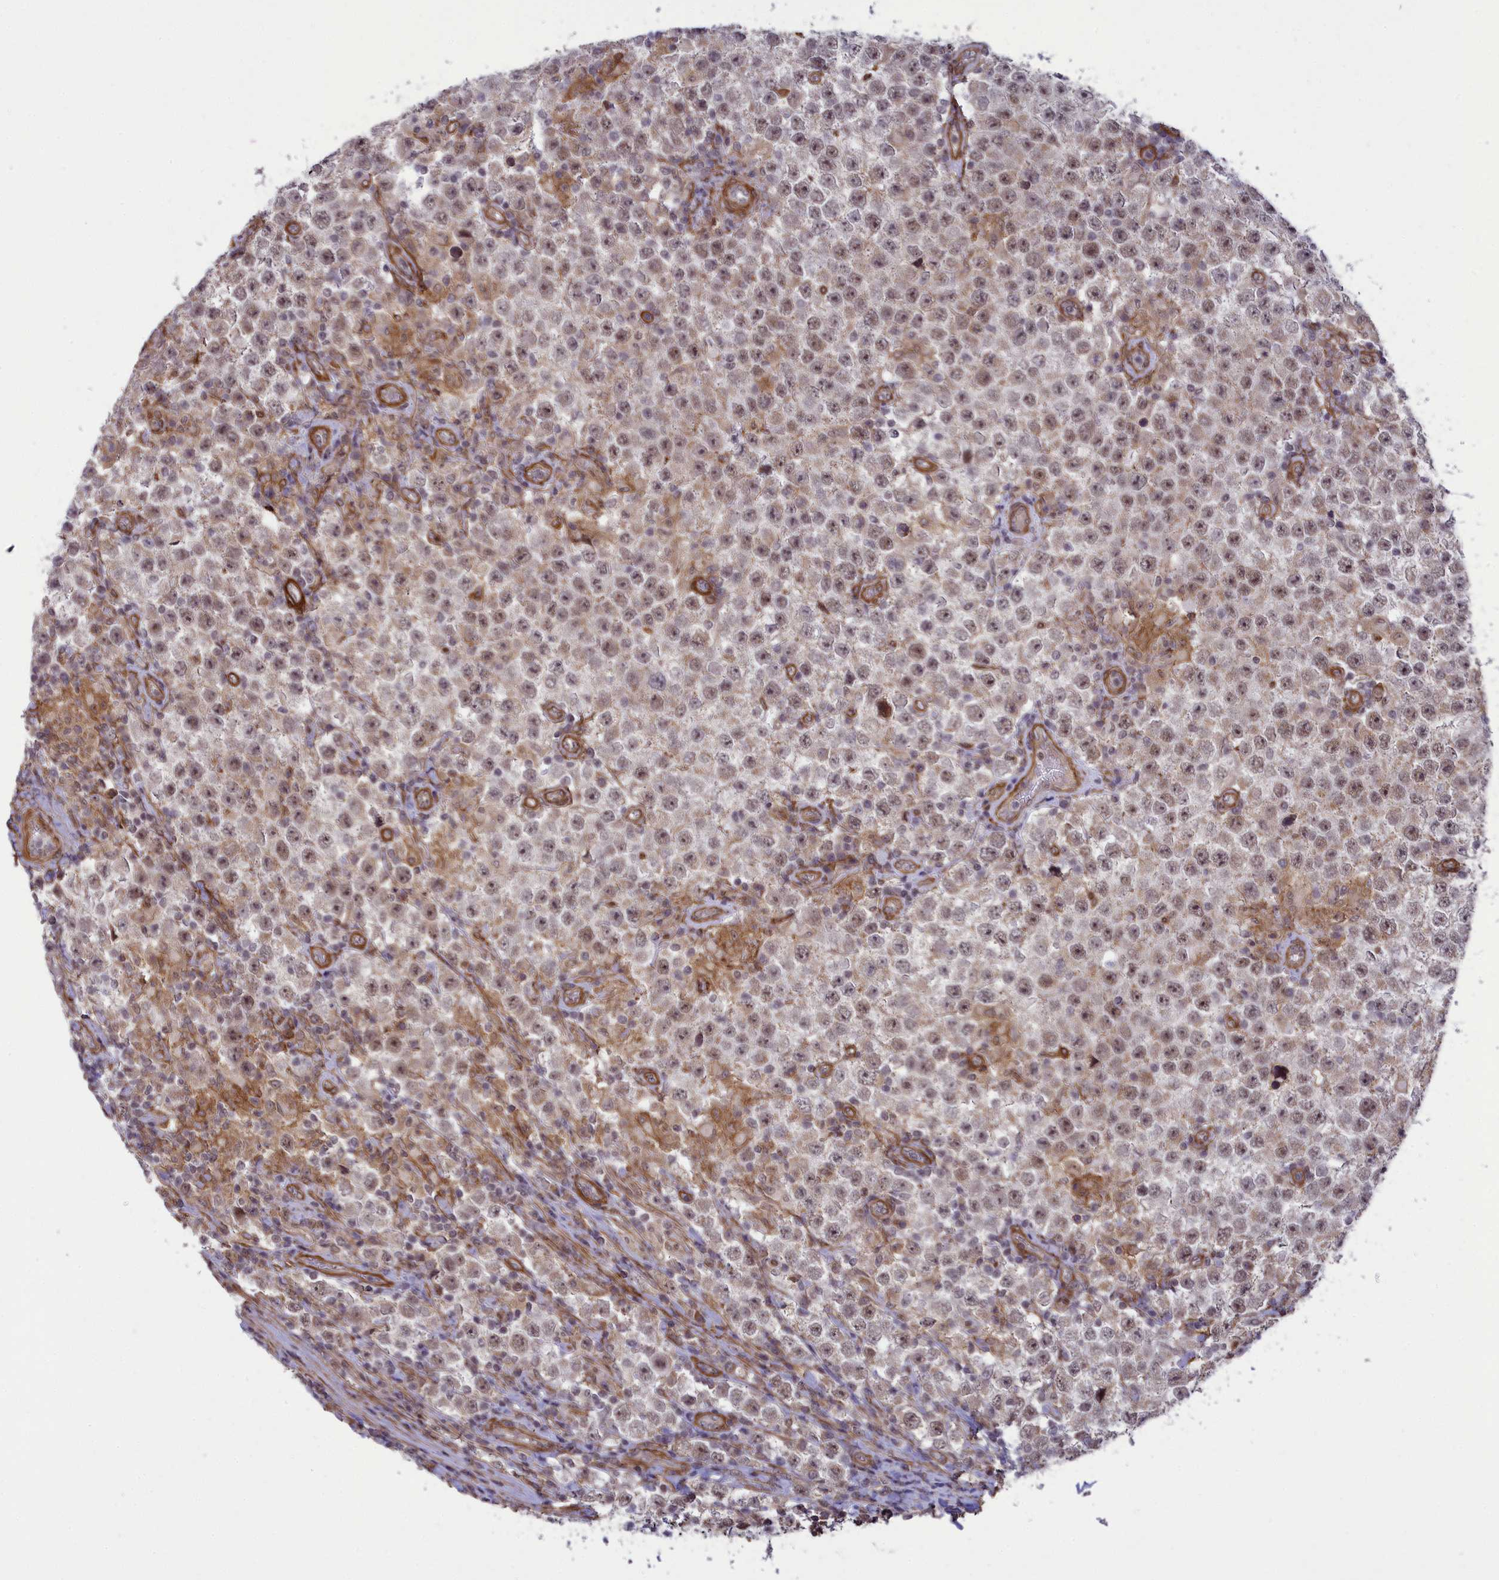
{"staining": {"intensity": "weak", "quantity": "25%-75%", "location": "nuclear"}, "tissue": "testis cancer", "cell_type": "Tumor cells", "image_type": "cancer", "snomed": [{"axis": "morphology", "description": "Normal tissue, NOS"}, {"axis": "morphology", "description": "Urothelial carcinoma, High grade"}, {"axis": "morphology", "description": "Seminoma, NOS"}, {"axis": "morphology", "description": "Carcinoma, Embryonal, NOS"}, {"axis": "topography", "description": "Urinary bladder"}, {"axis": "topography", "description": "Testis"}], "caption": "A brown stain labels weak nuclear staining of a protein in human testis urothelial carcinoma (high-grade) tumor cells.", "gene": "TNS1", "patient": {"sex": "male", "age": 41}}